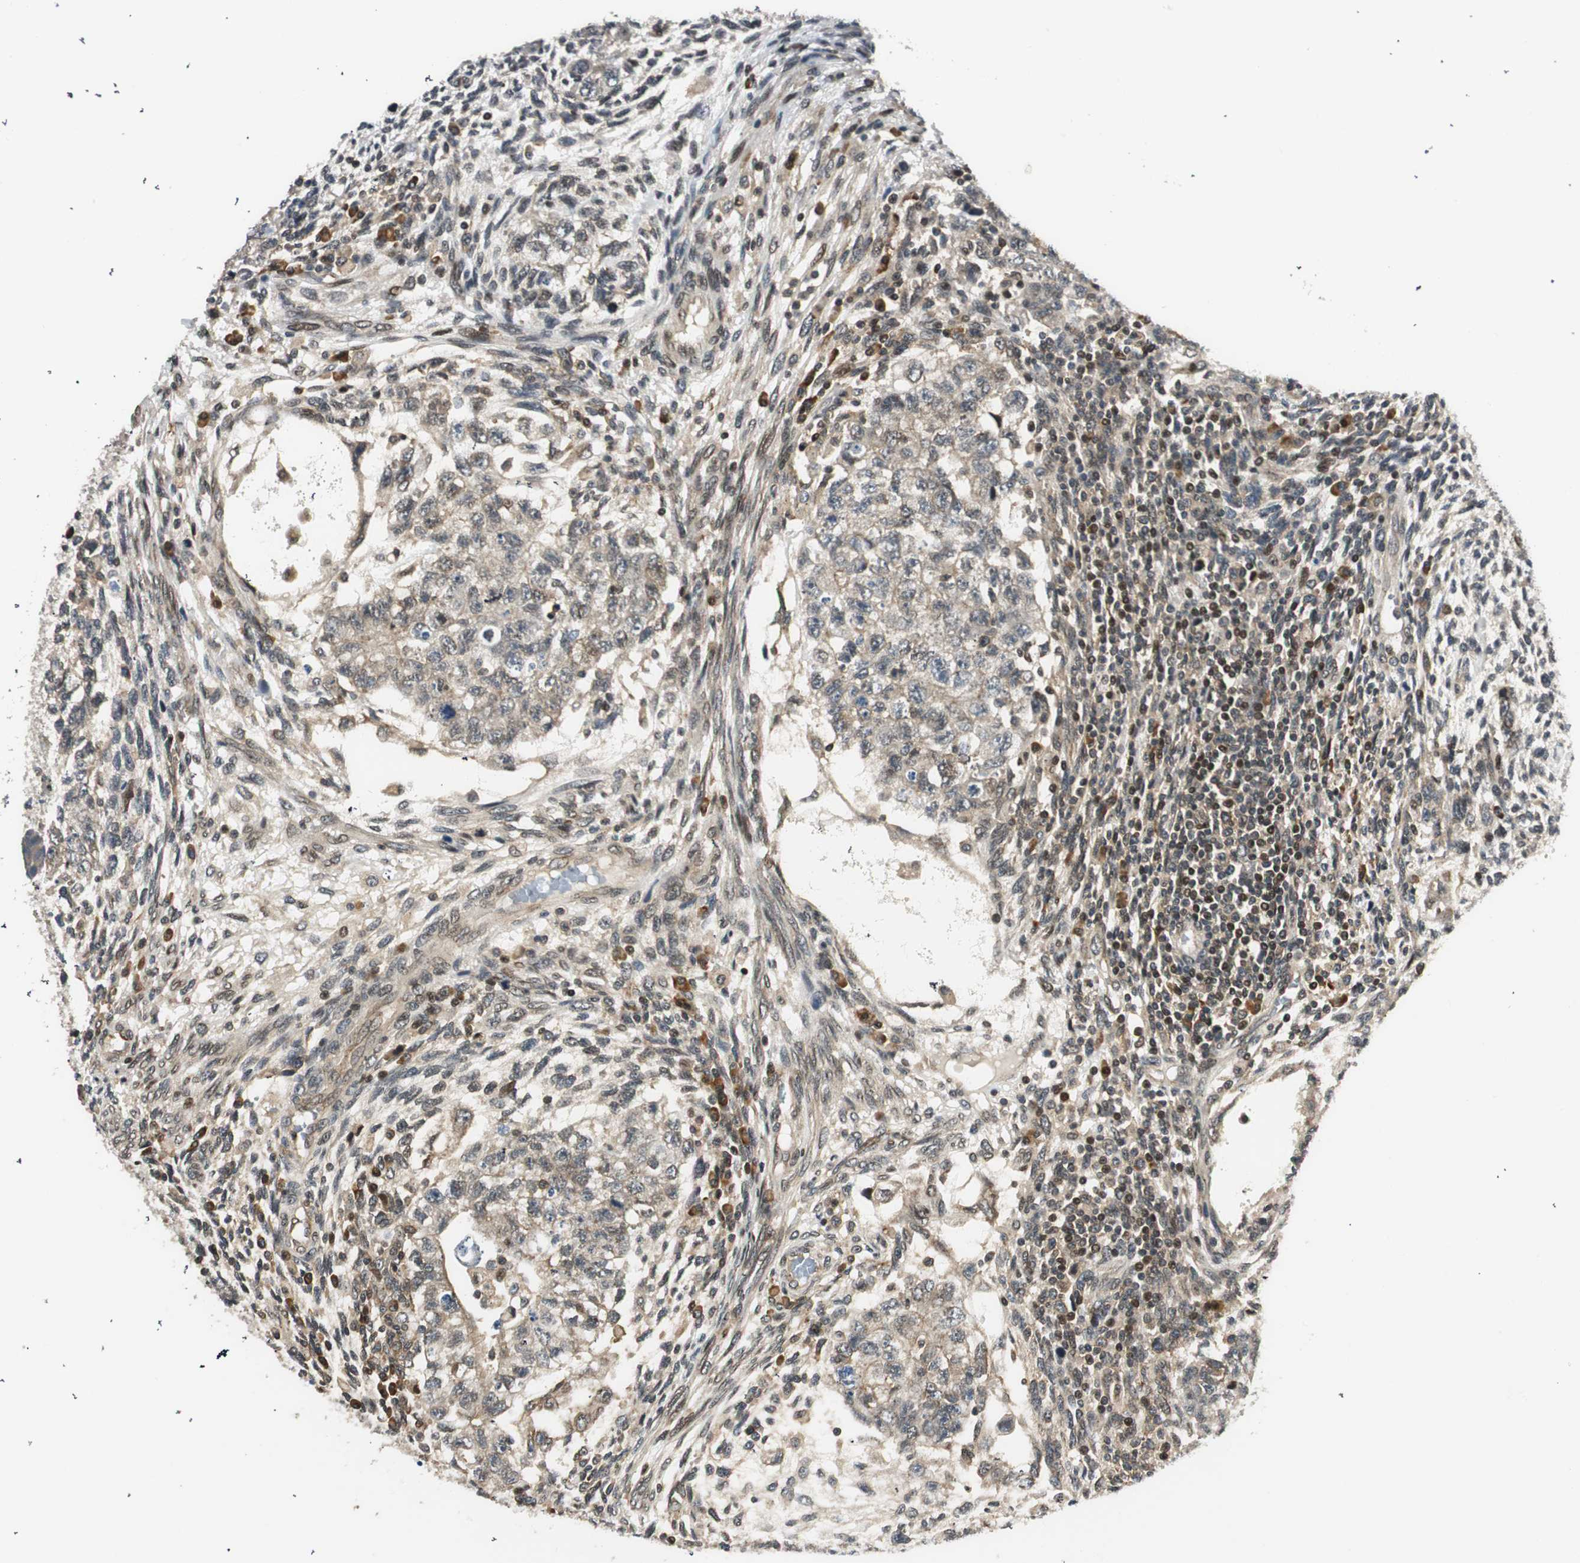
{"staining": {"intensity": "weak", "quantity": "25%-75%", "location": "cytoplasmic/membranous"}, "tissue": "testis cancer", "cell_type": "Tumor cells", "image_type": "cancer", "snomed": [{"axis": "morphology", "description": "Normal tissue, NOS"}, {"axis": "morphology", "description": "Carcinoma, Embryonal, NOS"}, {"axis": "topography", "description": "Testis"}], "caption": "Protein staining of testis cancer (embryonal carcinoma) tissue reveals weak cytoplasmic/membranous staining in approximately 25%-75% of tumor cells. (IHC, brightfield microscopy, high magnification).", "gene": "RING1", "patient": {"sex": "male", "age": 36}}